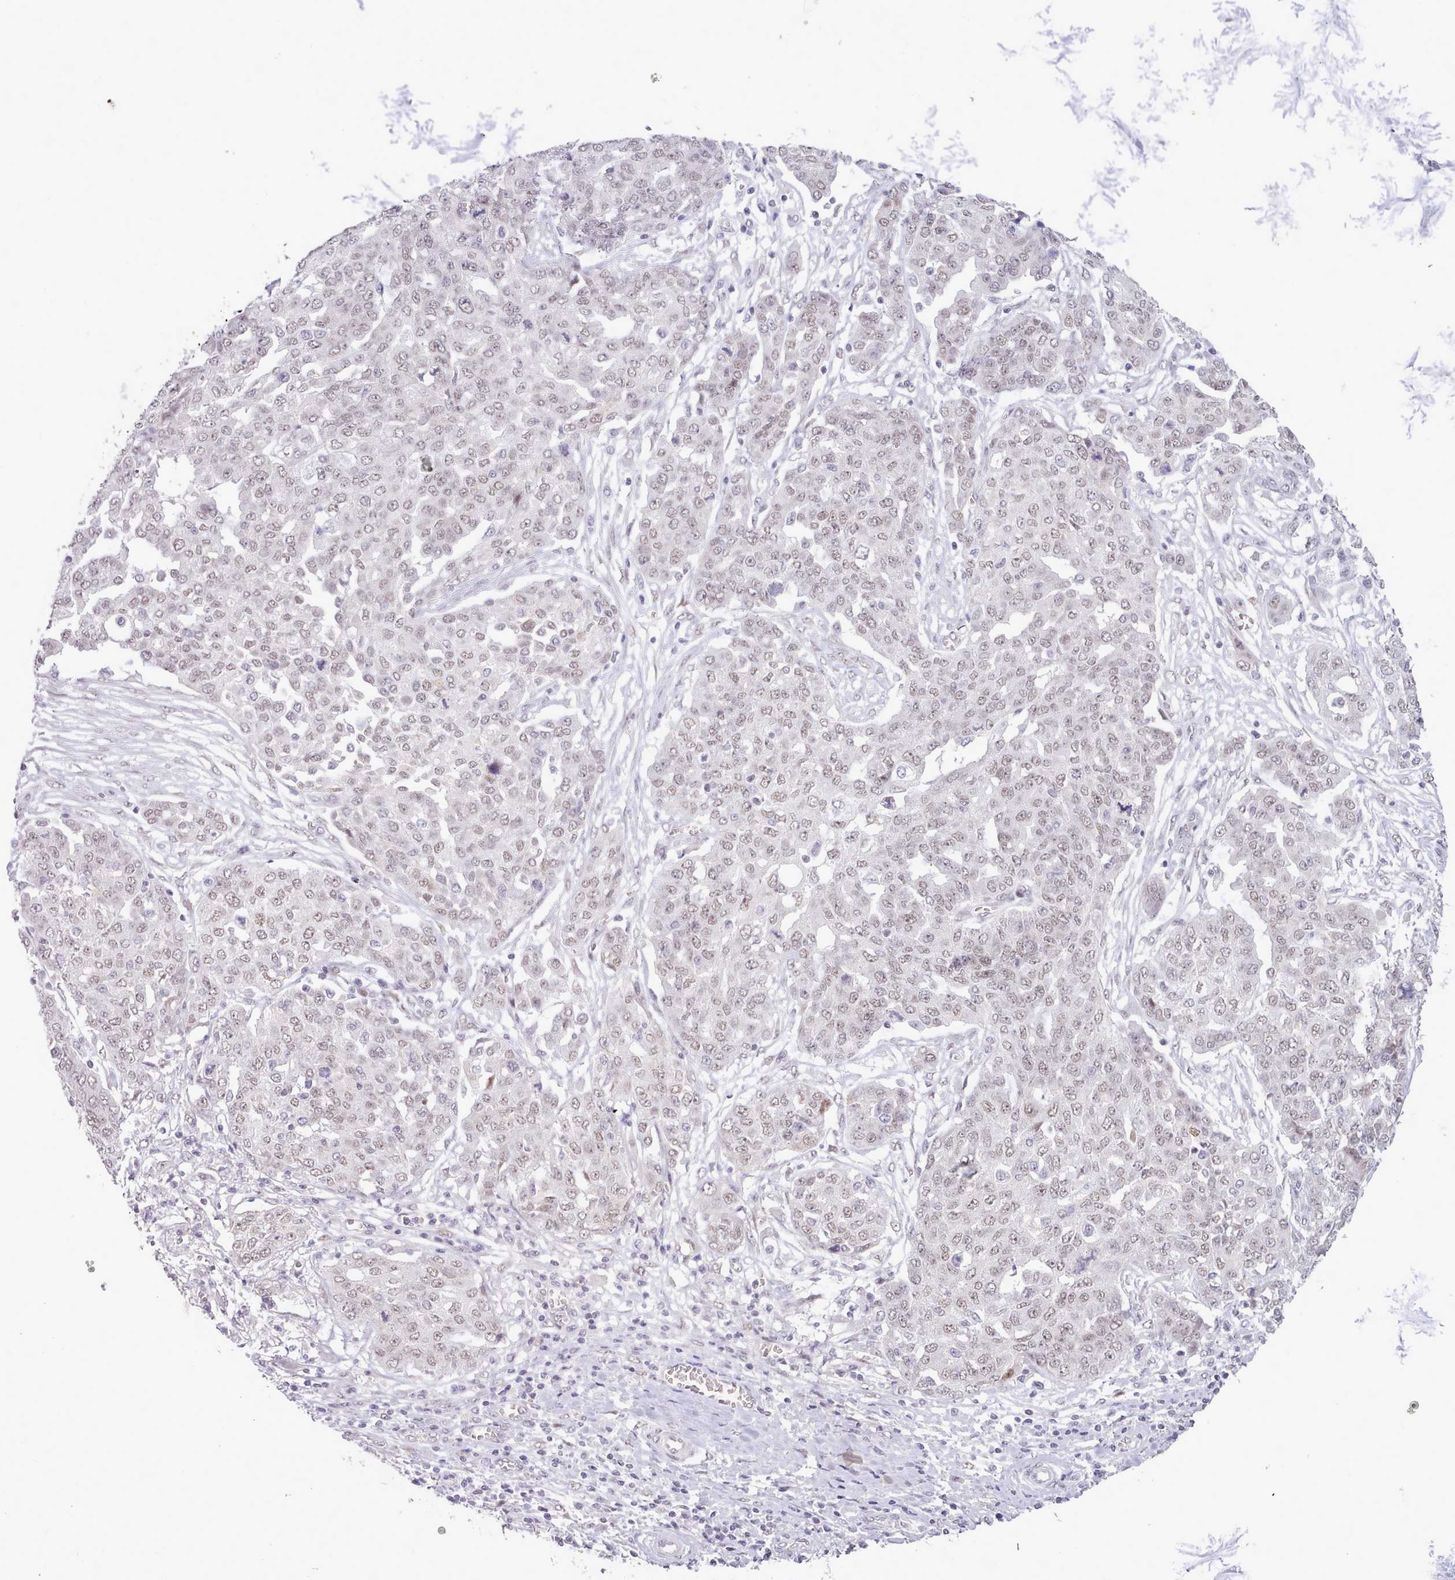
{"staining": {"intensity": "weak", "quantity": ">75%", "location": "nuclear"}, "tissue": "ovarian cancer", "cell_type": "Tumor cells", "image_type": "cancer", "snomed": [{"axis": "morphology", "description": "Cystadenocarcinoma, serous, NOS"}, {"axis": "topography", "description": "Soft tissue"}, {"axis": "topography", "description": "Ovary"}], "caption": "Ovarian cancer tissue displays weak nuclear positivity in approximately >75% of tumor cells, visualized by immunohistochemistry.", "gene": "RFX1", "patient": {"sex": "female", "age": 57}}